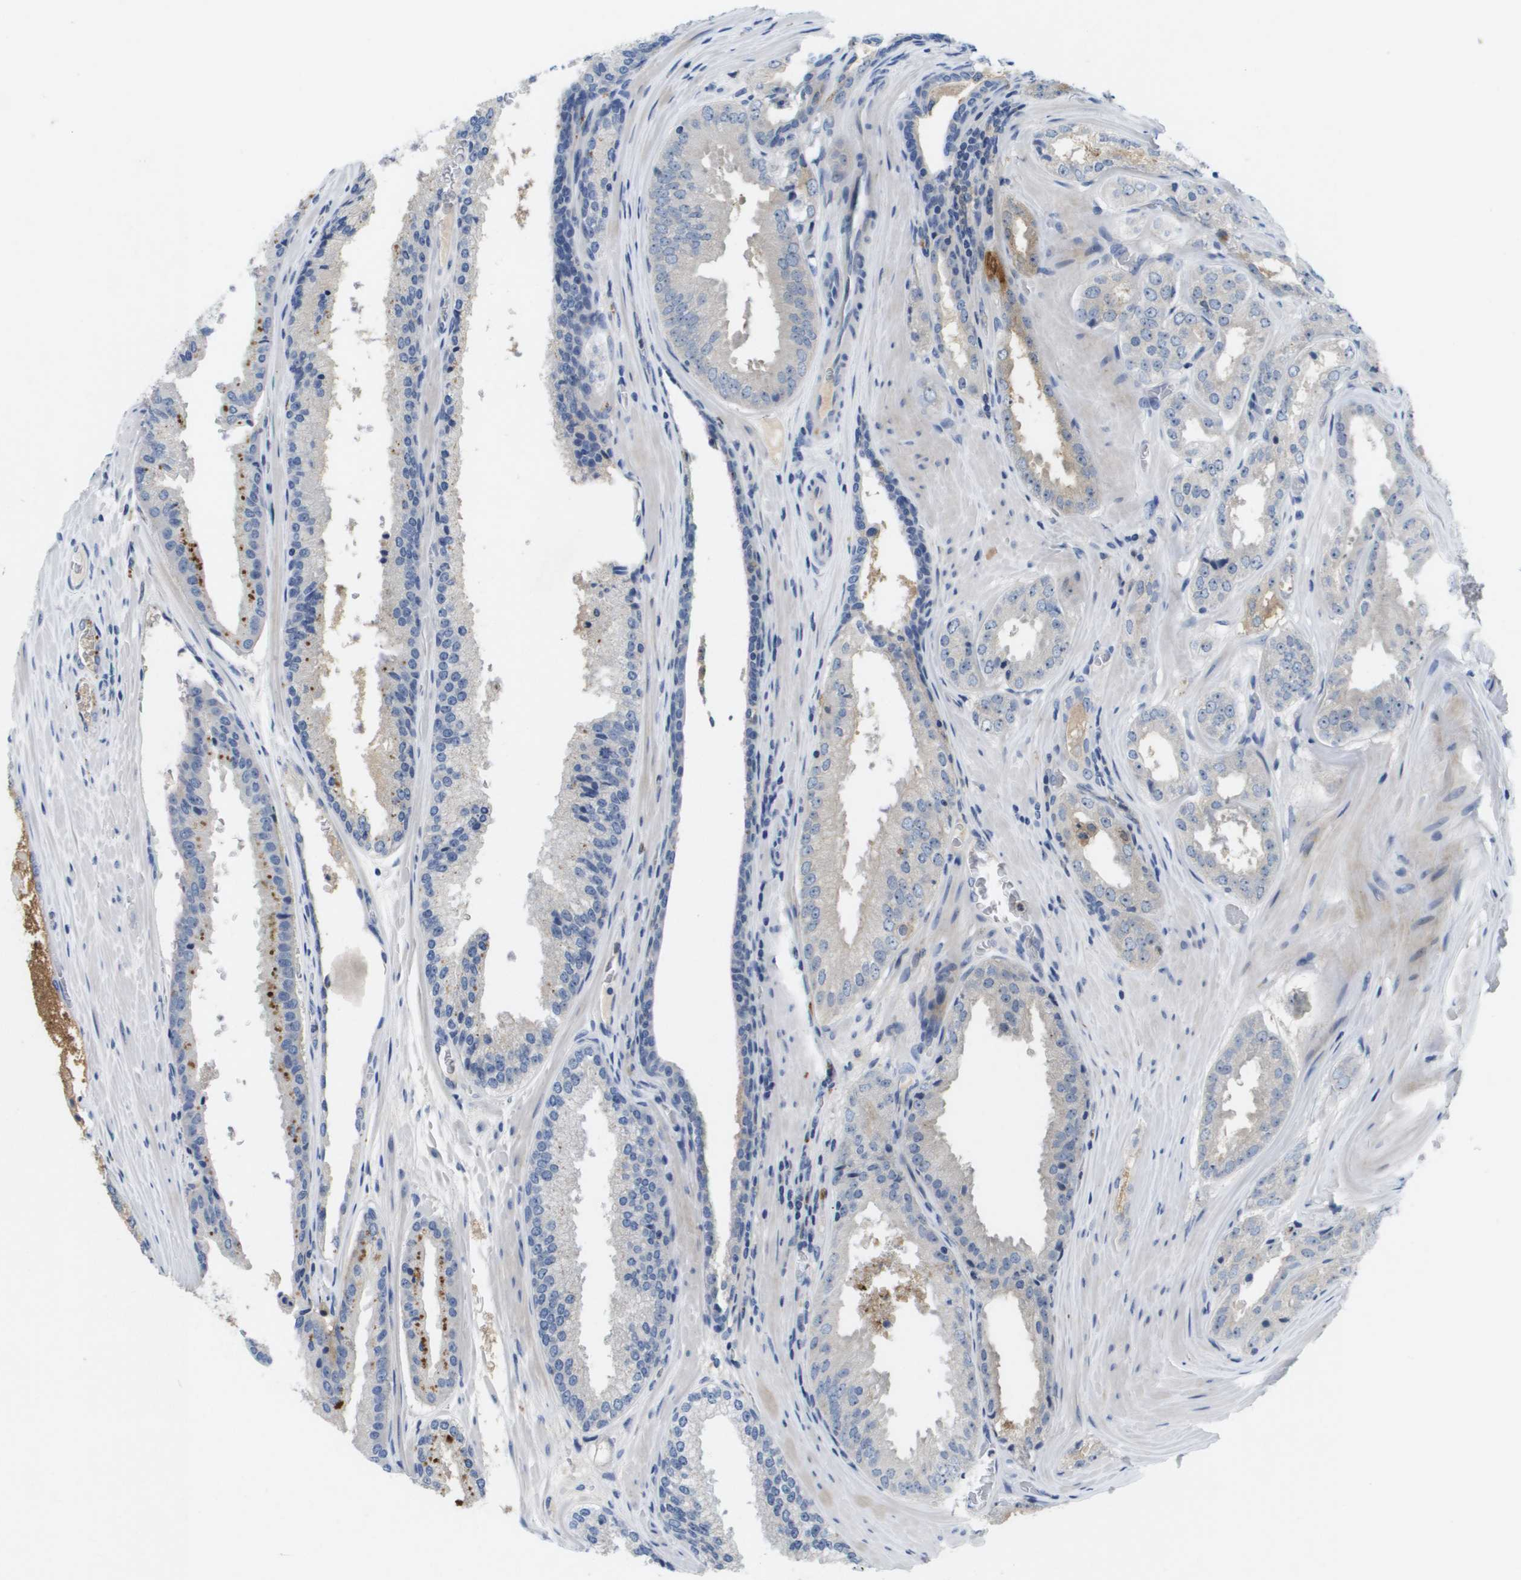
{"staining": {"intensity": "negative", "quantity": "none", "location": "none"}, "tissue": "prostate cancer", "cell_type": "Tumor cells", "image_type": "cancer", "snomed": [{"axis": "morphology", "description": "Adenocarcinoma, High grade"}, {"axis": "topography", "description": "Prostate"}], "caption": "DAB immunohistochemical staining of prostate cancer (adenocarcinoma (high-grade)) exhibits no significant expression in tumor cells.", "gene": "LIPG", "patient": {"sex": "male", "age": 65}}